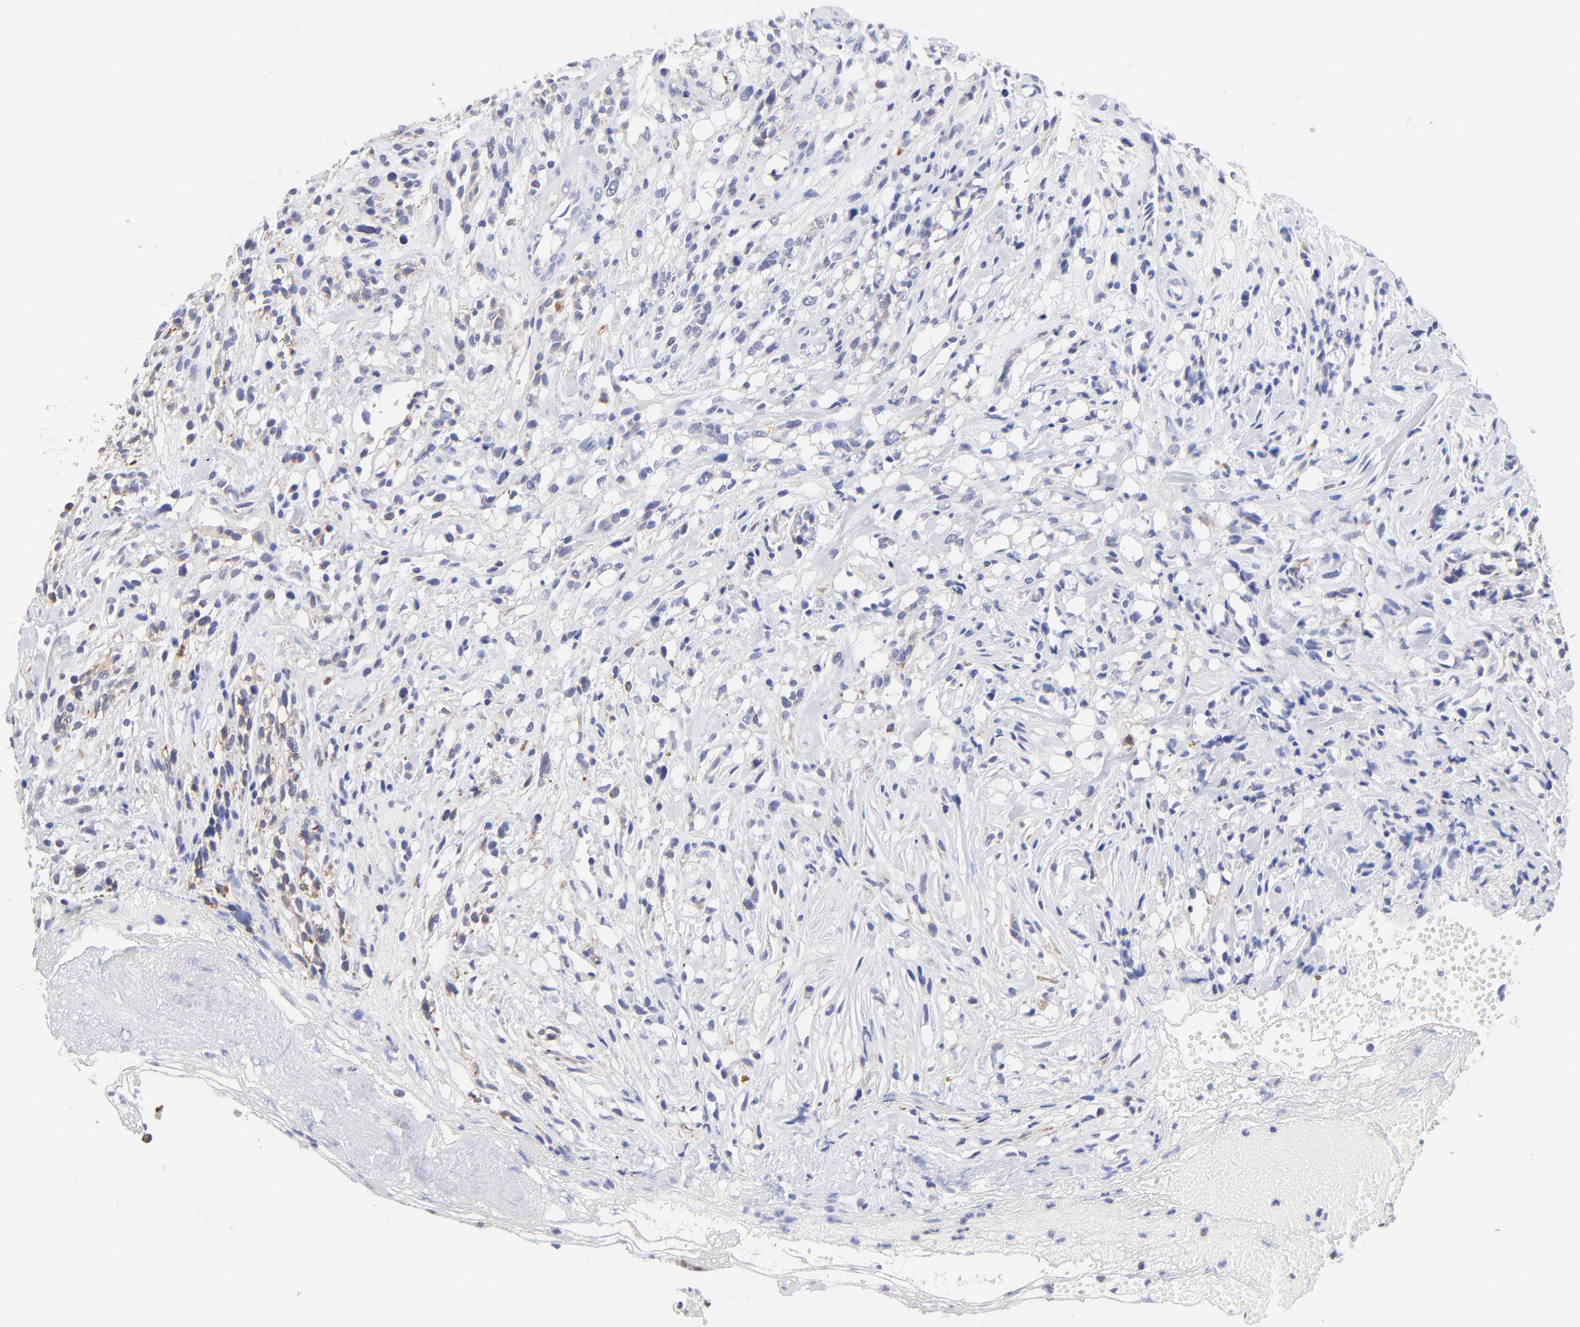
{"staining": {"intensity": "weak", "quantity": "<25%", "location": "cytoplasmic/membranous"}, "tissue": "glioma", "cell_type": "Tumor cells", "image_type": "cancer", "snomed": [{"axis": "morphology", "description": "Glioma, malignant, High grade"}, {"axis": "topography", "description": "Brain"}], "caption": "DAB immunohistochemical staining of malignant high-grade glioma exhibits no significant staining in tumor cells.", "gene": "PDE4B", "patient": {"sex": "male", "age": 66}}